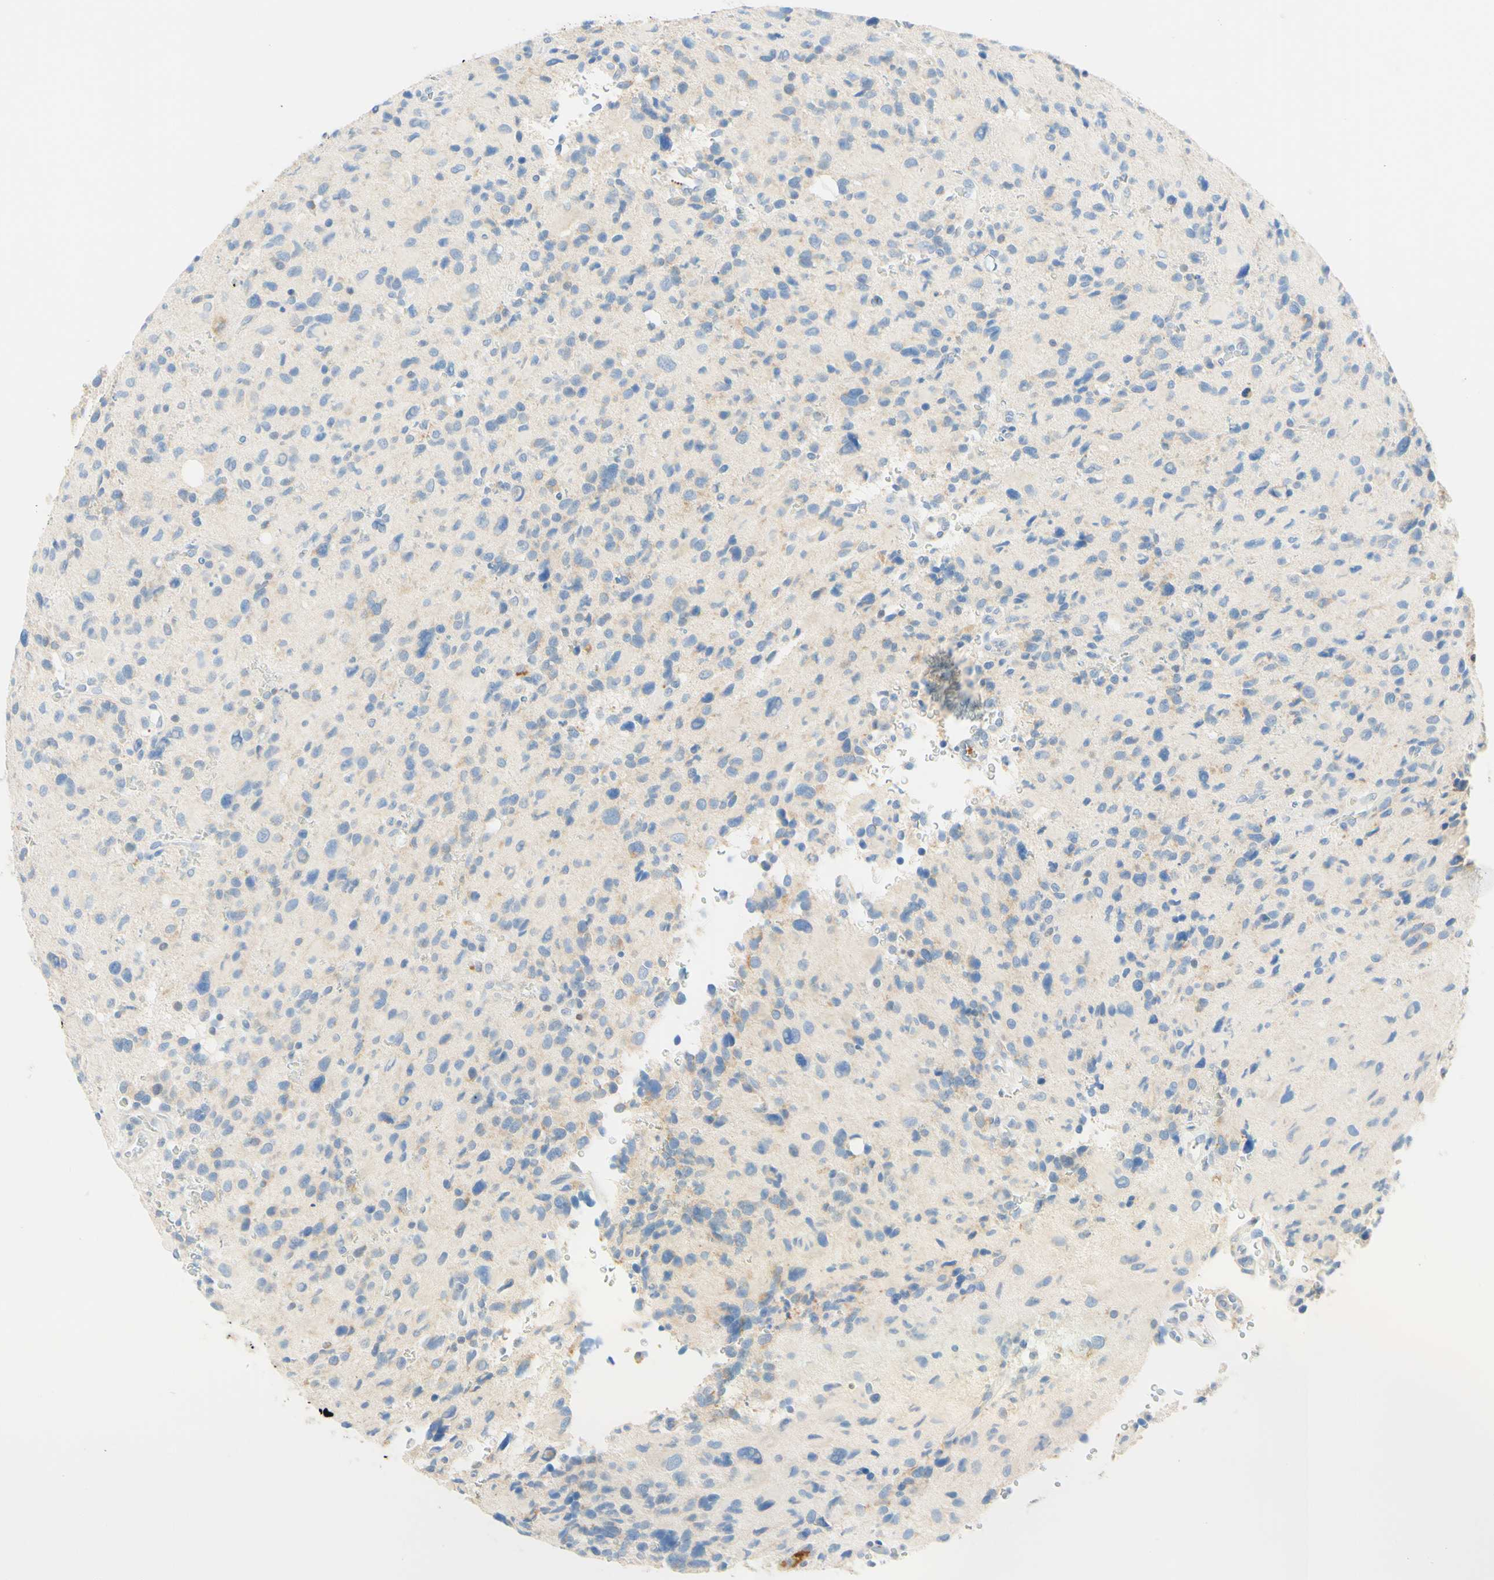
{"staining": {"intensity": "negative", "quantity": "none", "location": "none"}, "tissue": "glioma", "cell_type": "Tumor cells", "image_type": "cancer", "snomed": [{"axis": "morphology", "description": "Glioma, malignant, High grade"}, {"axis": "topography", "description": "Brain"}], "caption": "This is an immunohistochemistry photomicrograph of glioma. There is no staining in tumor cells.", "gene": "LAT", "patient": {"sex": "male", "age": 48}}